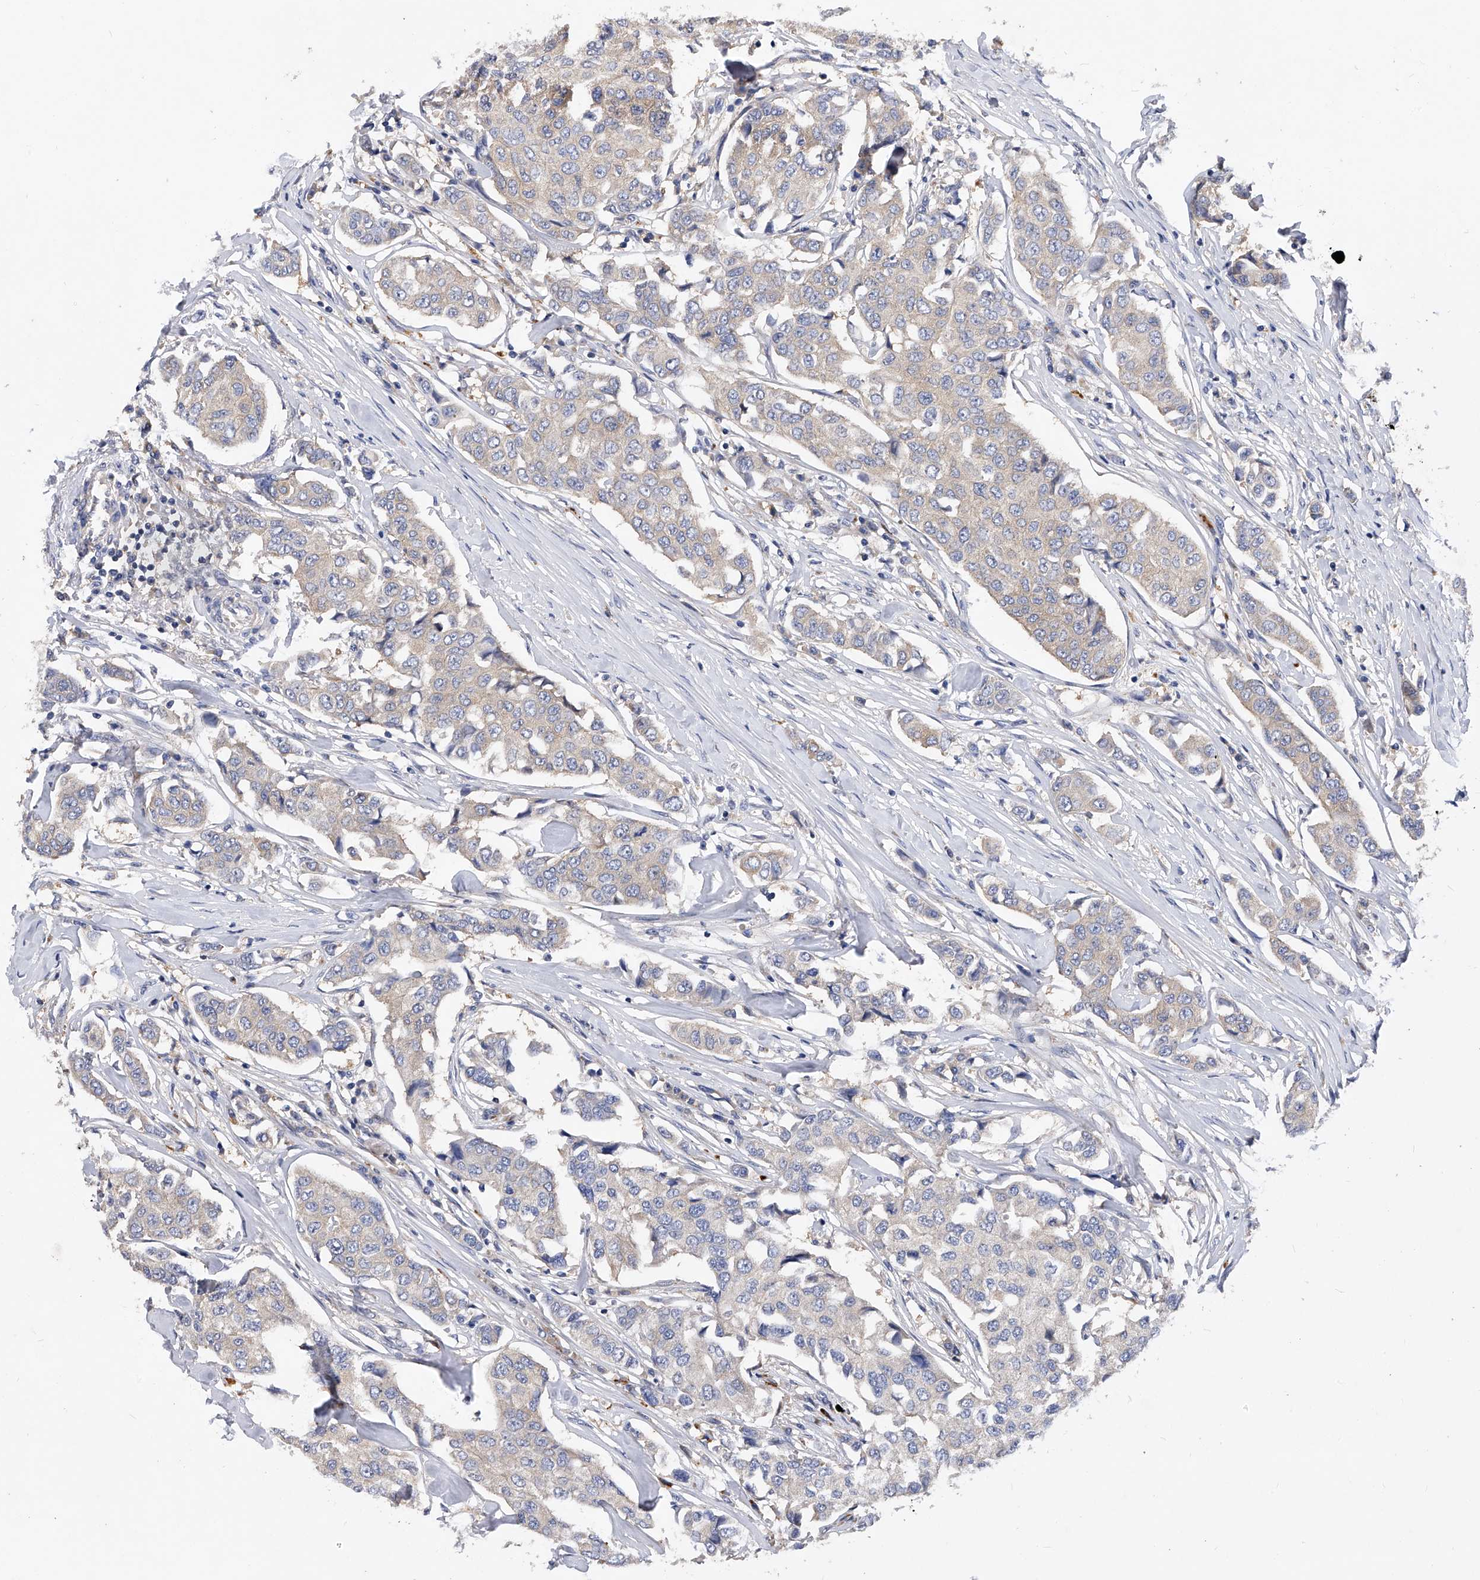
{"staining": {"intensity": "negative", "quantity": "none", "location": "none"}, "tissue": "breast cancer", "cell_type": "Tumor cells", "image_type": "cancer", "snomed": [{"axis": "morphology", "description": "Duct carcinoma"}, {"axis": "topography", "description": "Breast"}], "caption": "Tumor cells show no significant protein staining in breast intraductal carcinoma.", "gene": "PPP5C", "patient": {"sex": "female", "age": 80}}